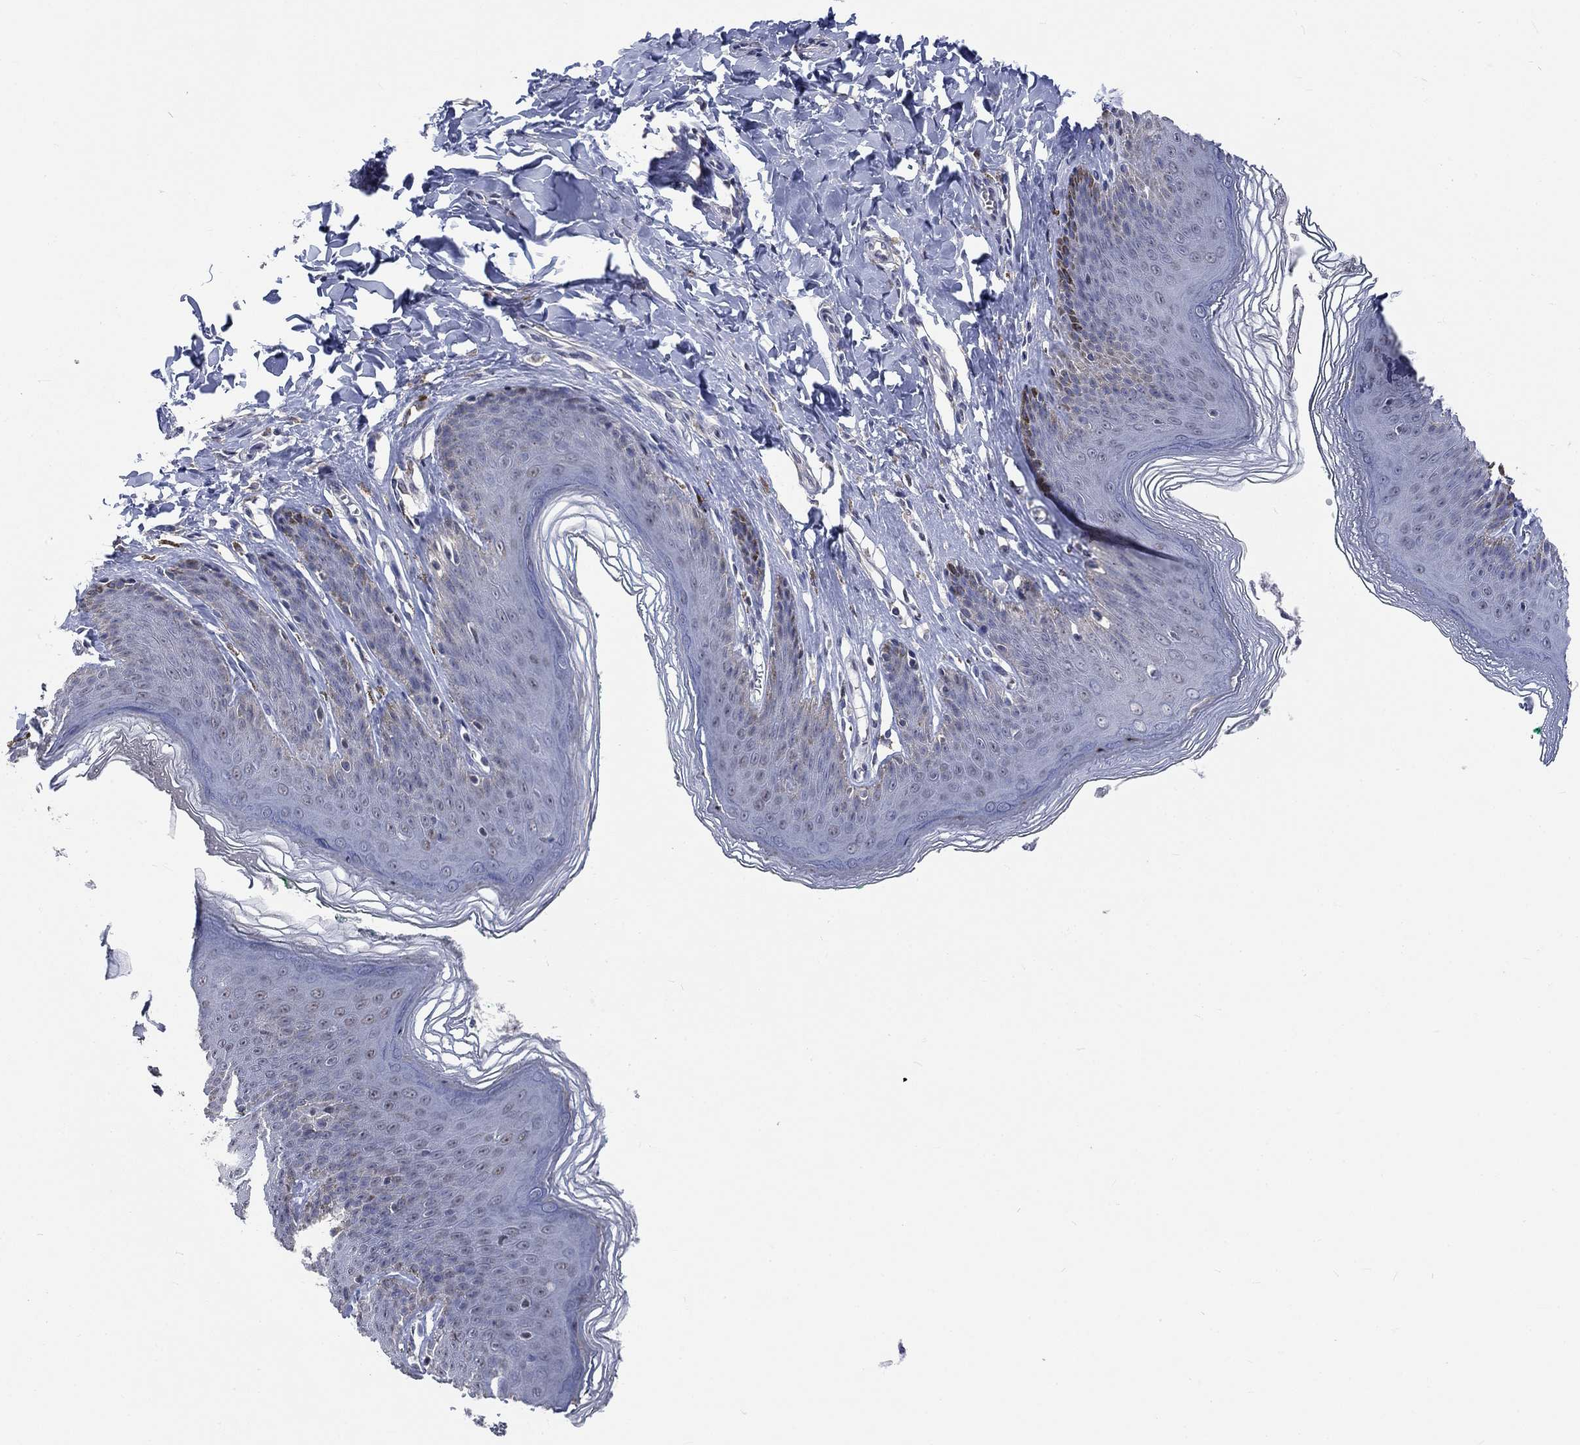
{"staining": {"intensity": "negative", "quantity": "none", "location": "none"}, "tissue": "skin", "cell_type": "Epidermal cells", "image_type": "normal", "snomed": [{"axis": "morphology", "description": "Normal tissue, NOS"}, {"axis": "topography", "description": "Vulva"}, {"axis": "topography", "description": "Peripheral nerve tissue"}], "caption": "The micrograph shows no significant positivity in epidermal cells of skin.", "gene": "ZBTB18", "patient": {"sex": "female", "age": 66}}